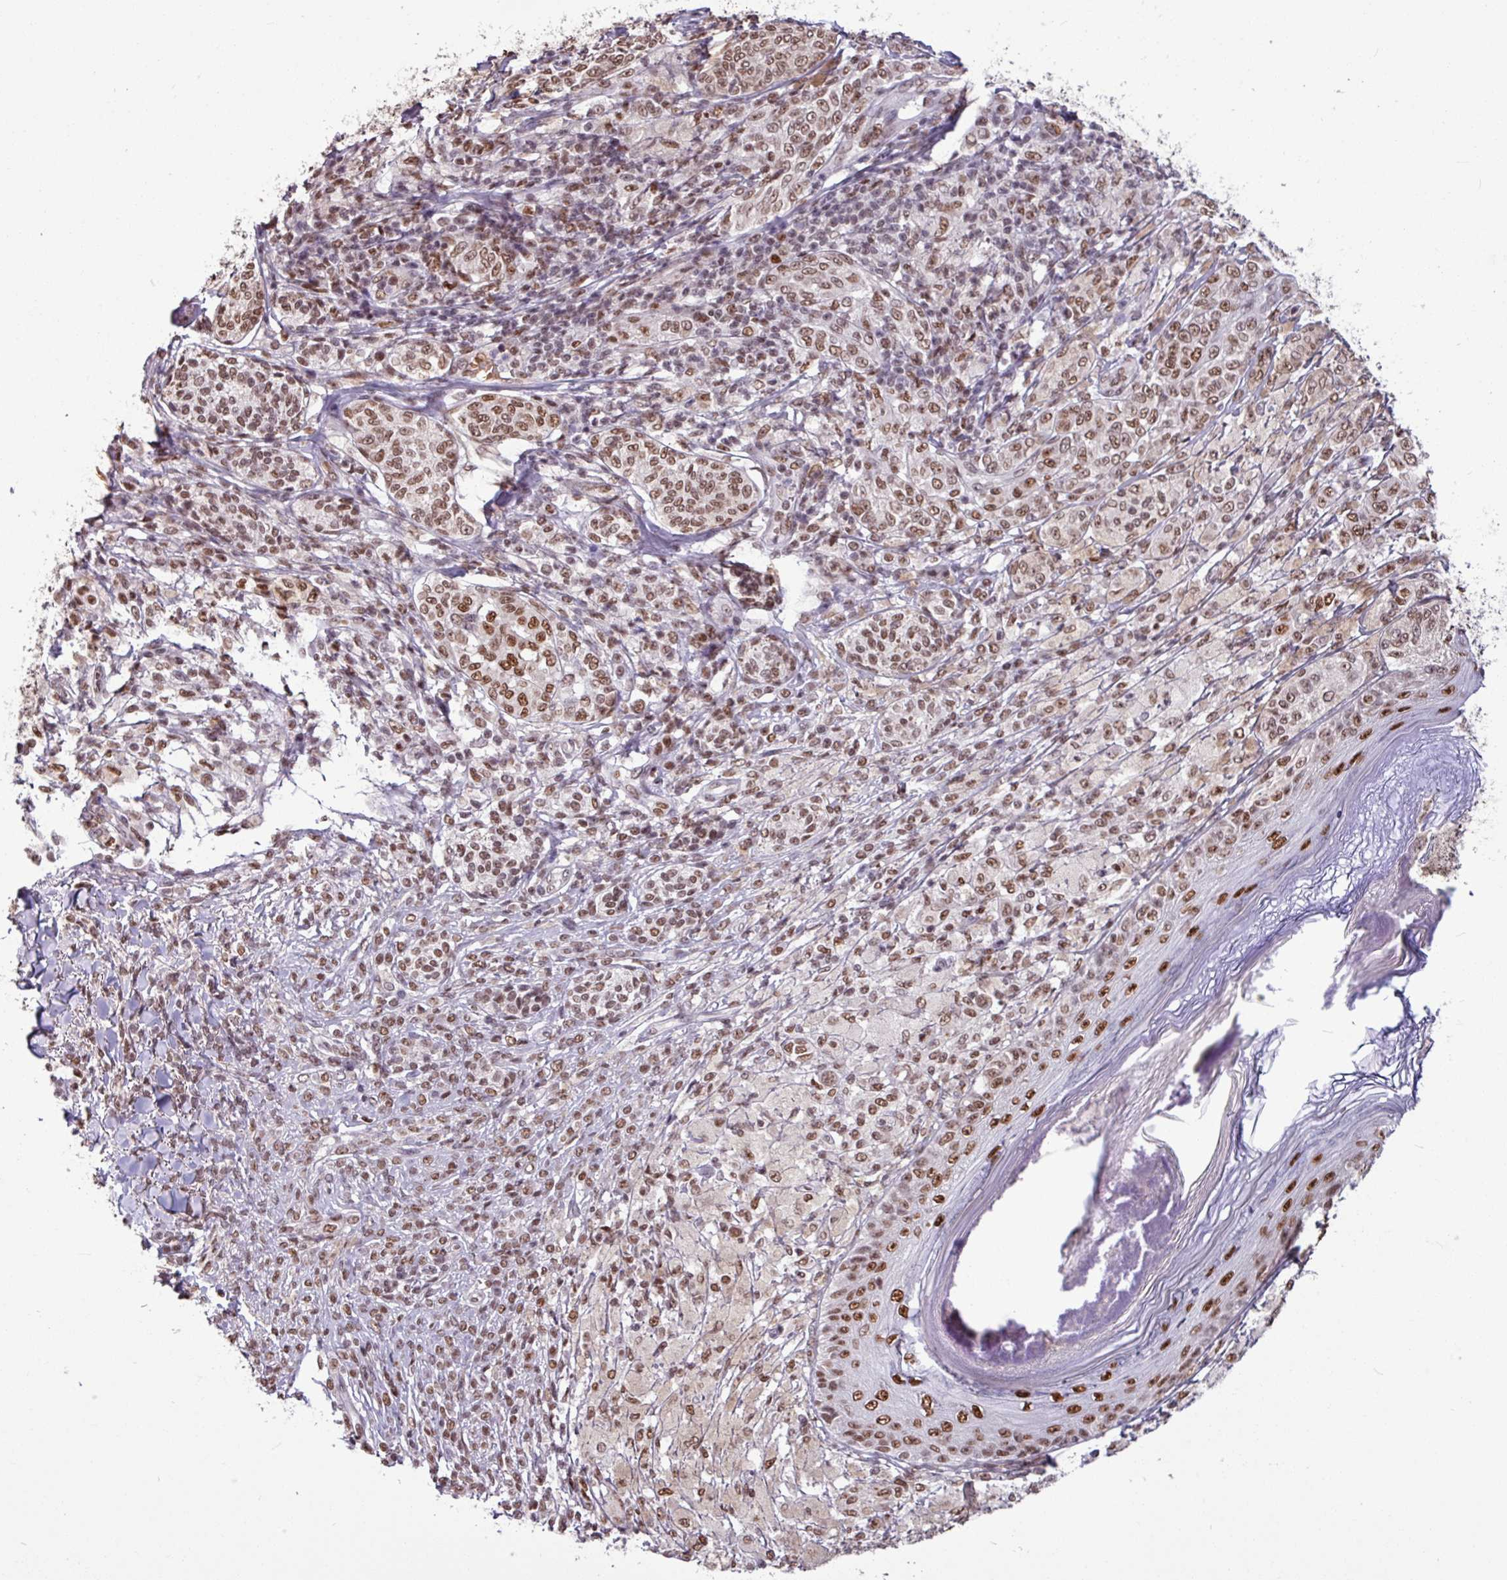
{"staining": {"intensity": "moderate", "quantity": ">75%", "location": "nuclear"}, "tissue": "melanoma", "cell_type": "Tumor cells", "image_type": "cancer", "snomed": [{"axis": "morphology", "description": "Malignant melanoma, NOS"}, {"axis": "topography", "description": "Skin"}], "caption": "This image demonstrates melanoma stained with immunohistochemistry (IHC) to label a protein in brown. The nuclear of tumor cells show moderate positivity for the protein. Nuclei are counter-stained blue.", "gene": "TDG", "patient": {"sex": "male", "age": 42}}